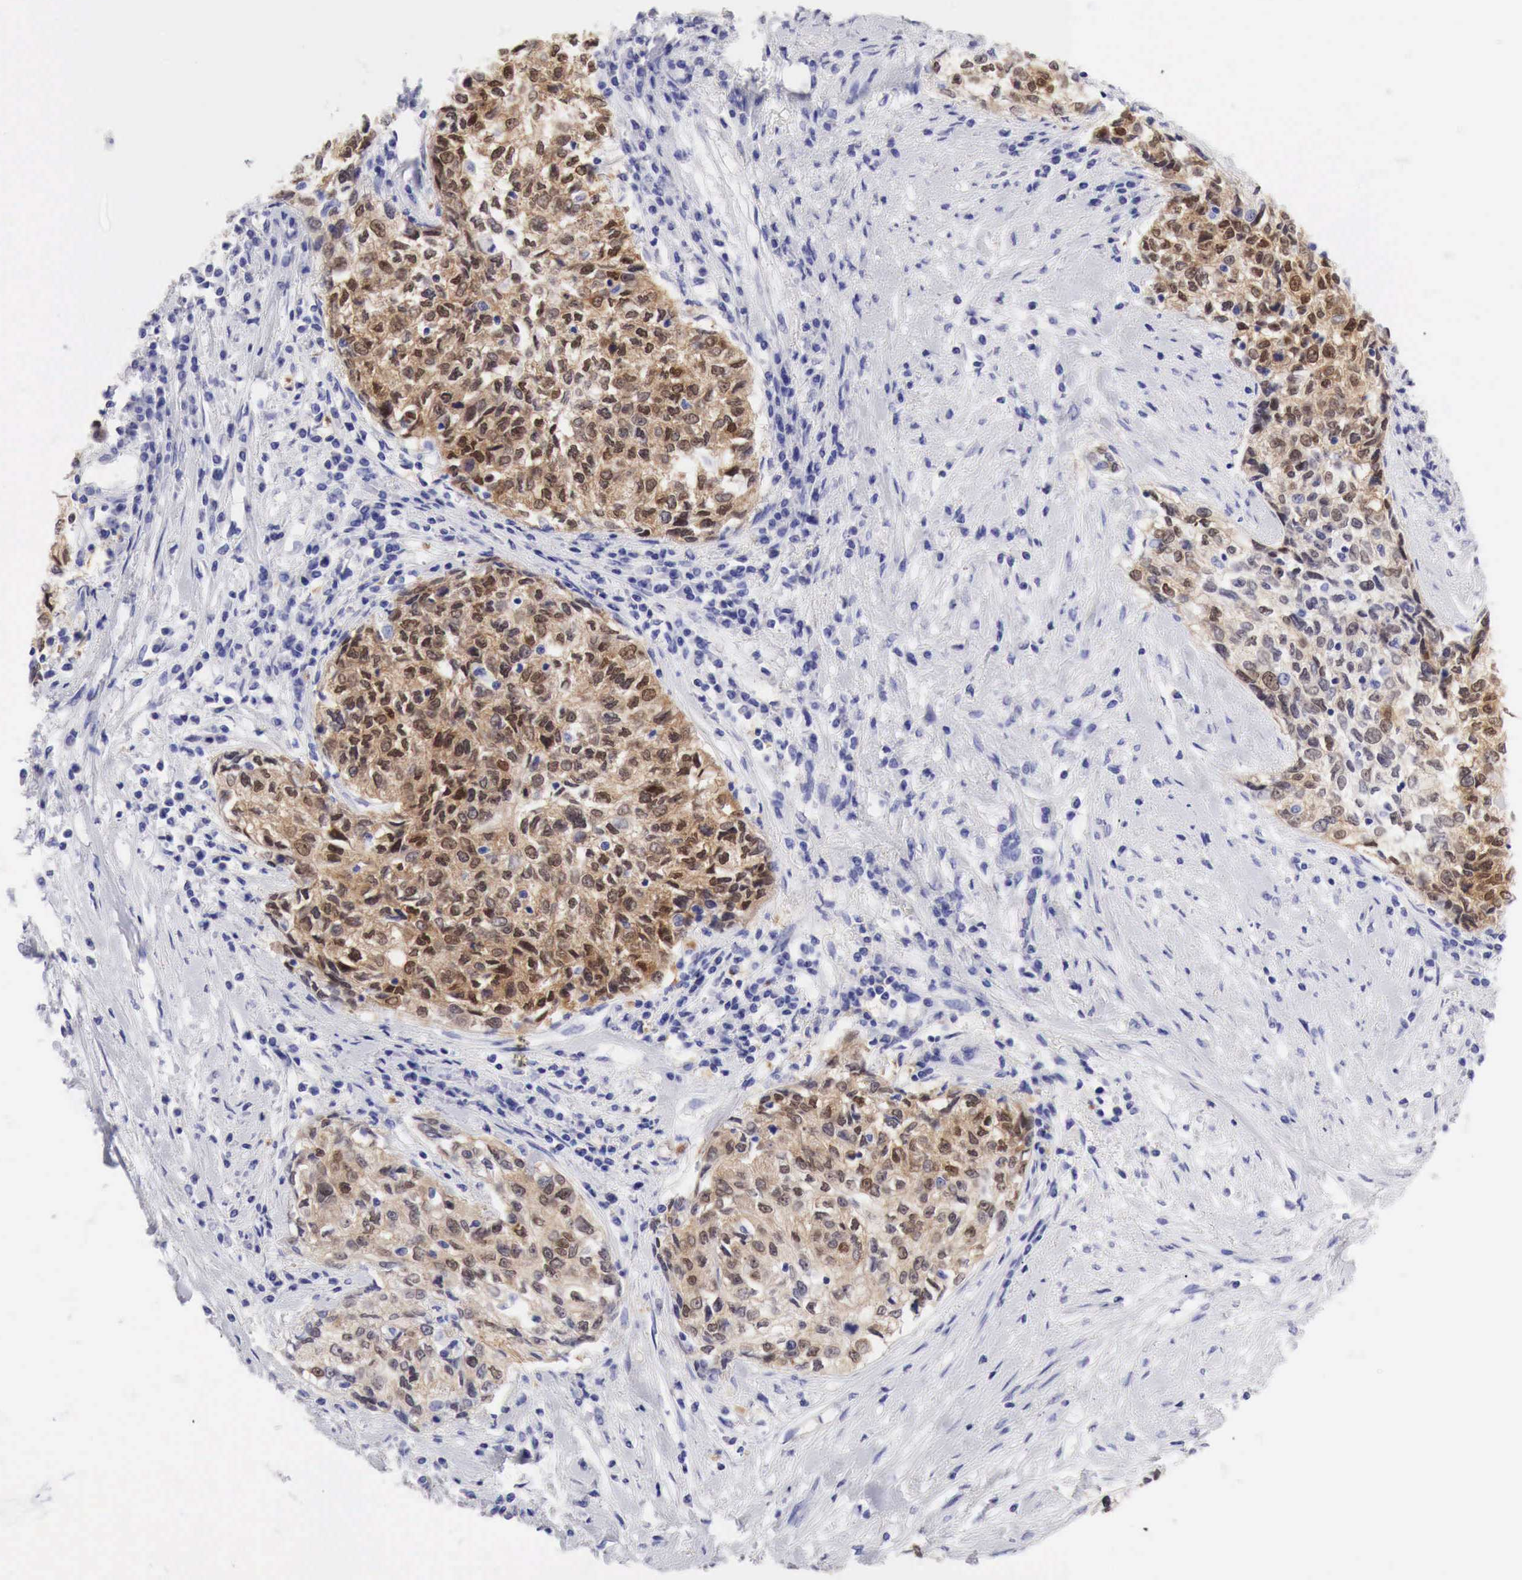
{"staining": {"intensity": "moderate", "quantity": ">75%", "location": "cytoplasmic/membranous"}, "tissue": "cervical cancer", "cell_type": "Tumor cells", "image_type": "cancer", "snomed": [{"axis": "morphology", "description": "Squamous cell carcinoma, NOS"}, {"axis": "topography", "description": "Cervix"}], "caption": "Moderate cytoplasmic/membranous expression is identified in approximately >75% of tumor cells in cervical cancer (squamous cell carcinoma).", "gene": "CDKN2A", "patient": {"sex": "female", "age": 57}}